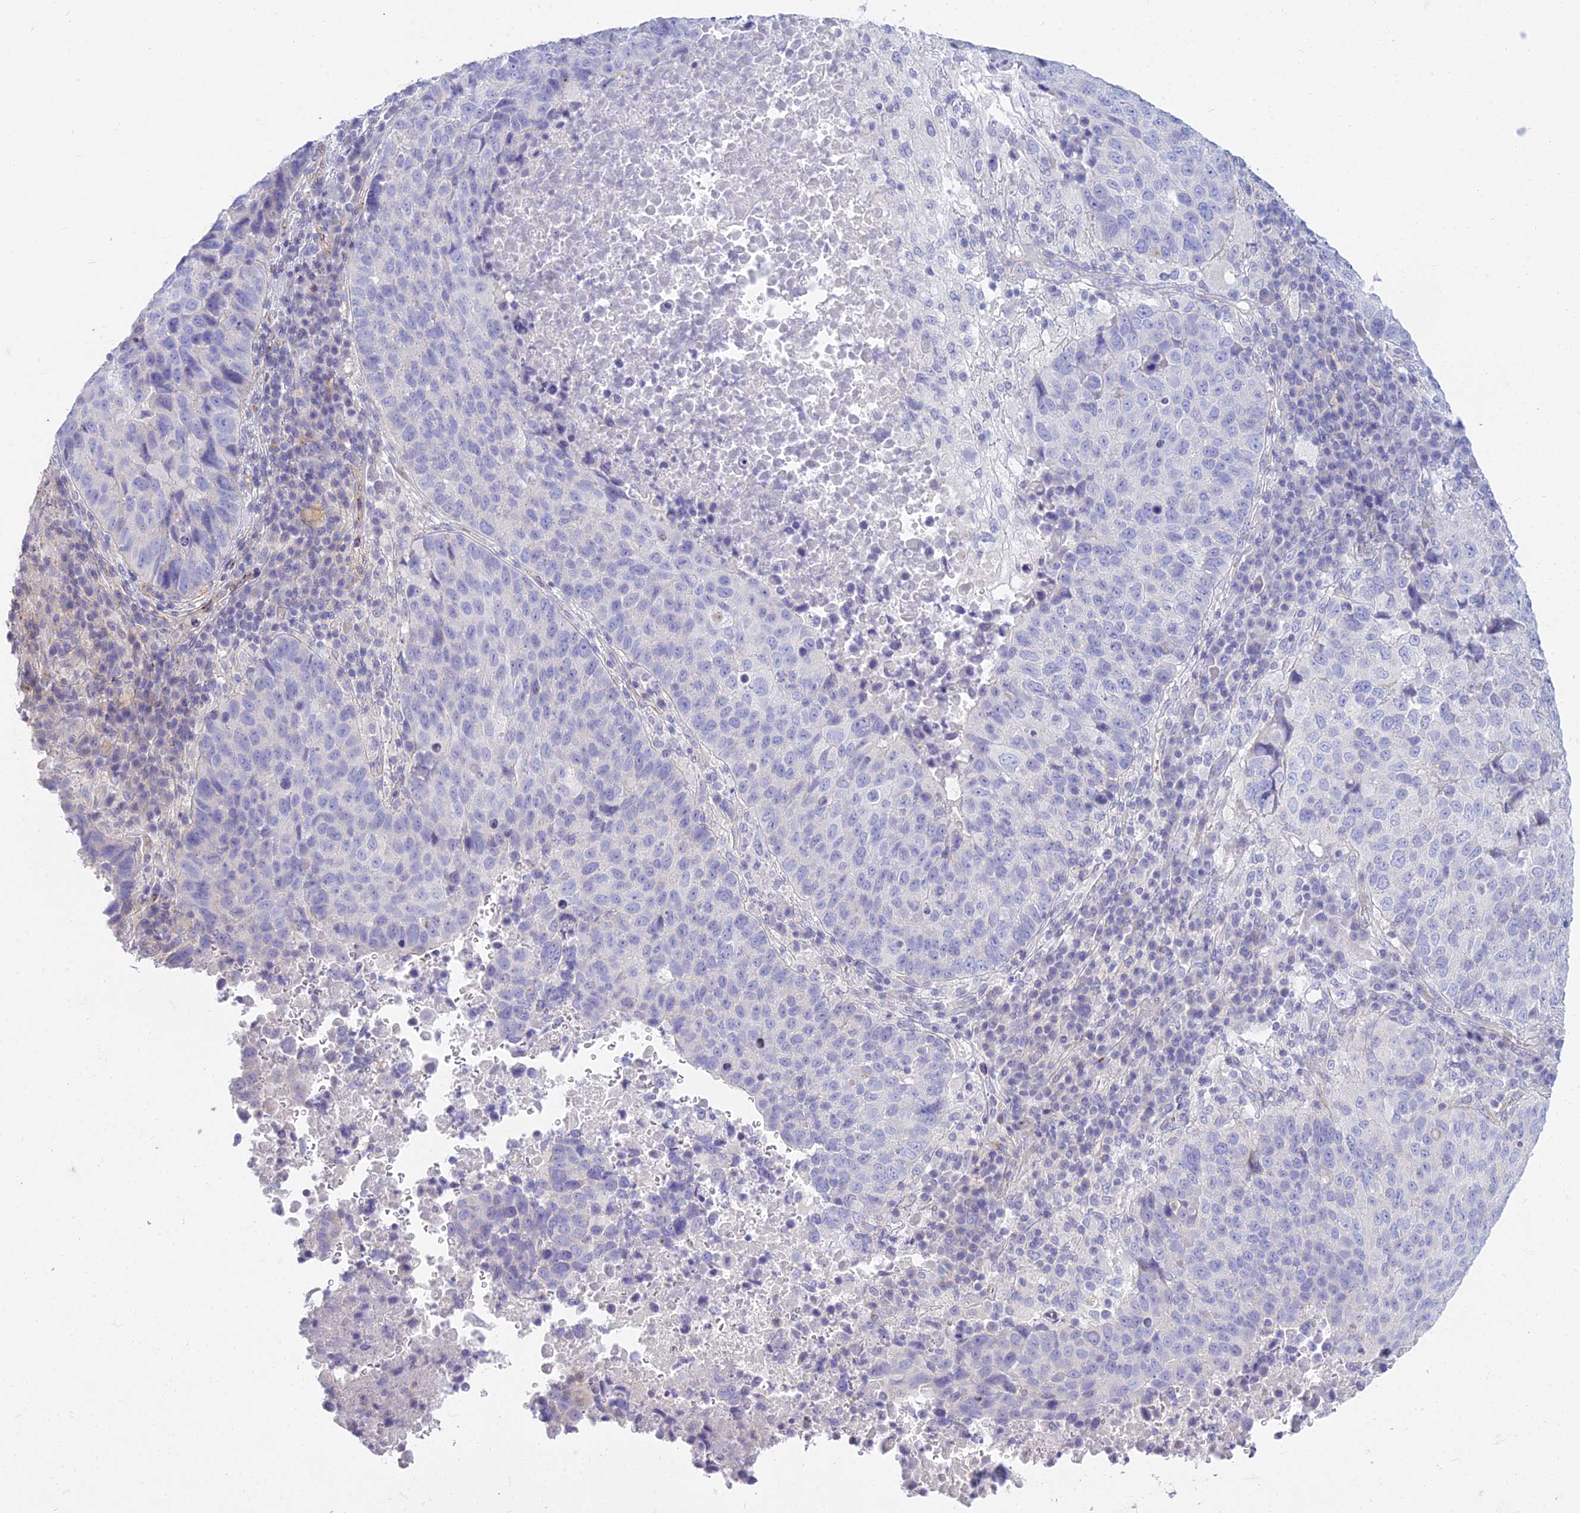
{"staining": {"intensity": "negative", "quantity": "none", "location": "none"}, "tissue": "lung cancer", "cell_type": "Tumor cells", "image_type": "cancer", "snomed": [{"axis": "morphology", "description": "Squamous cell carcinoma, NOS"}, {"axis": "topography", "description": "Lung"}], "caption": "A high-resolution image shows IHC staining of squamous cell carcinoma (lung), which displays no significant expression in tumor cells.", "gene": "SMIM24", "patient": {"sex": "male", "age": 73}}